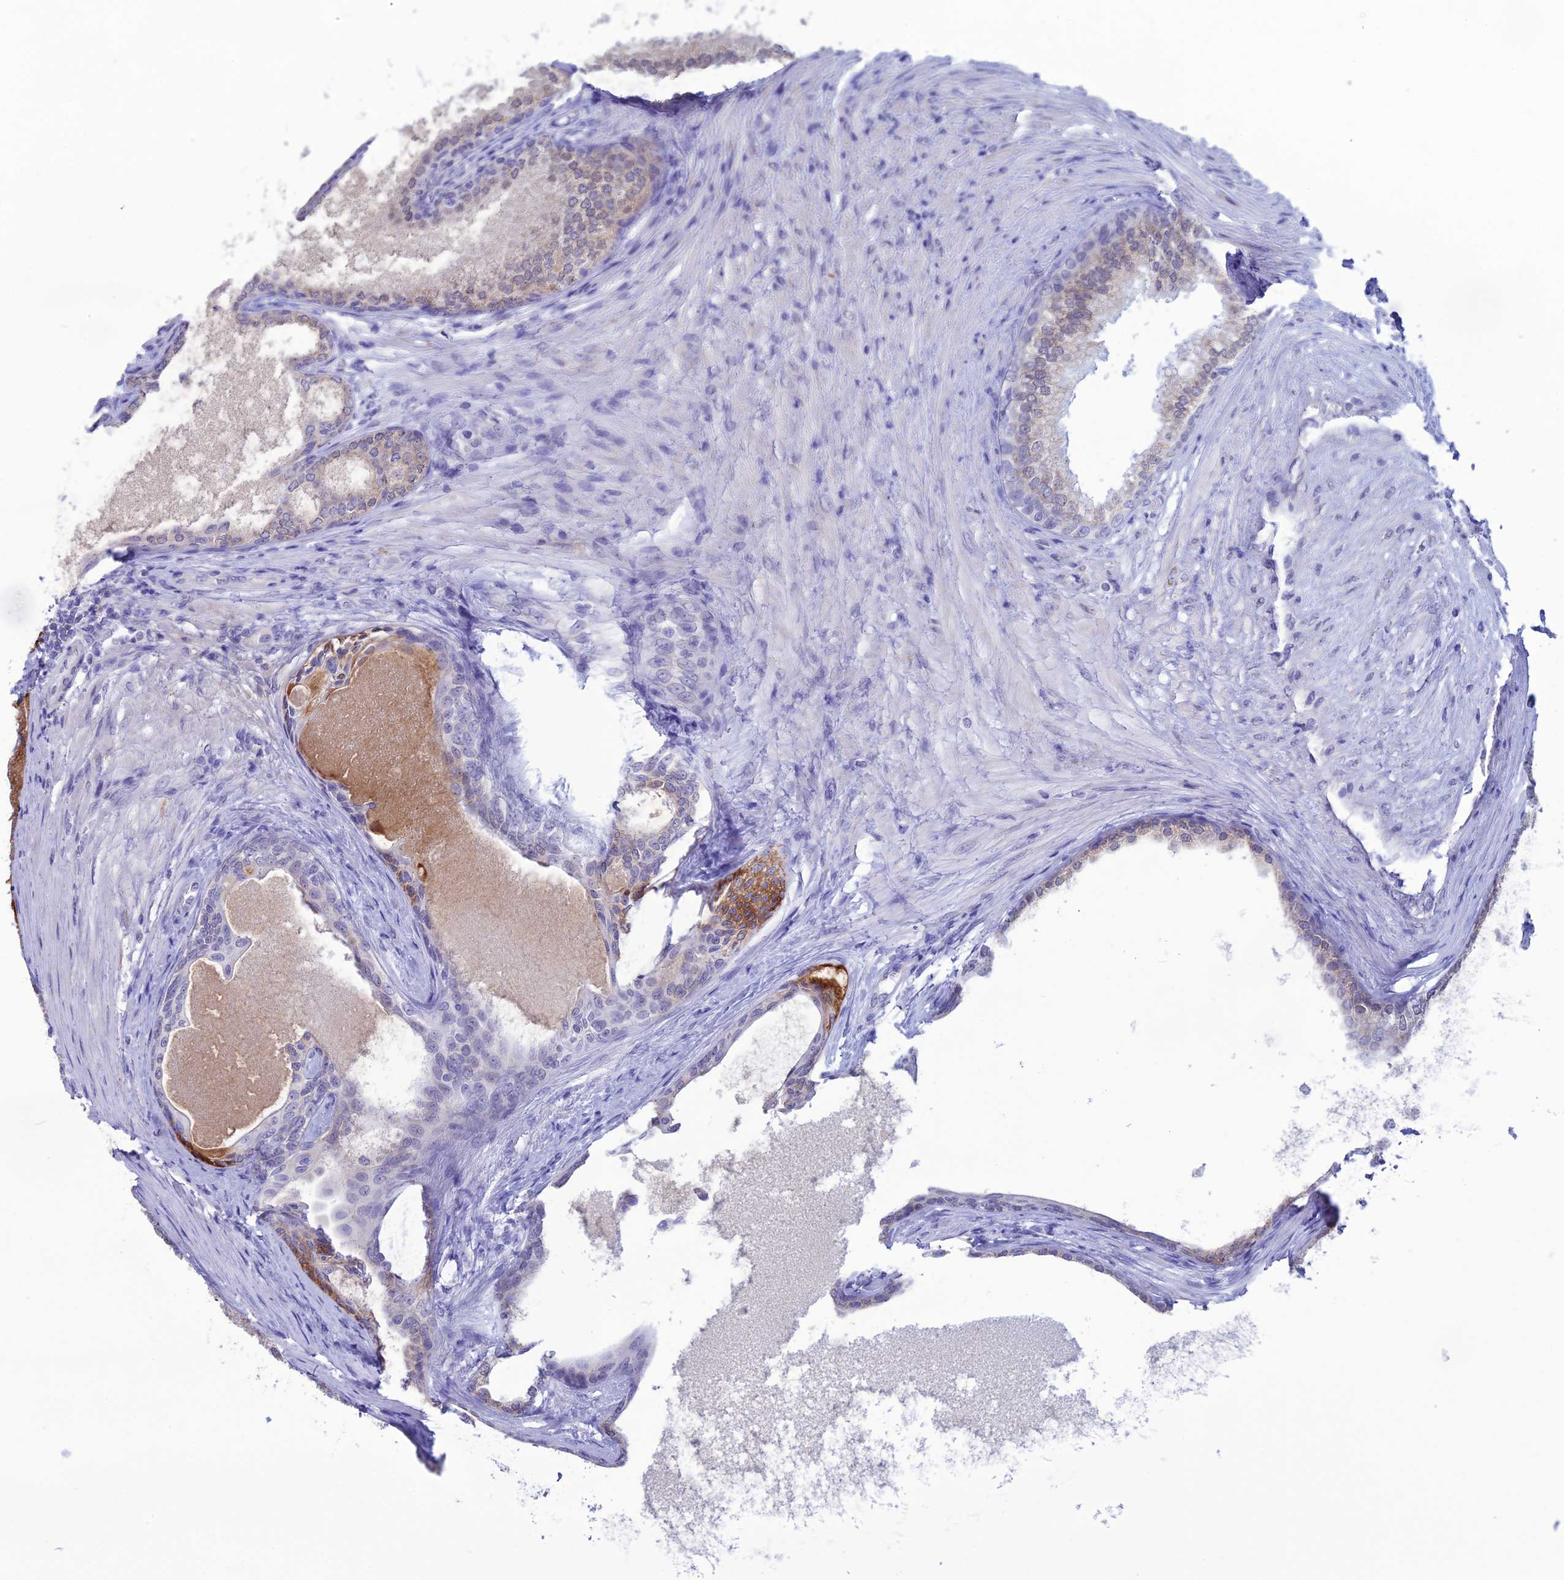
{"staining": {"intensity": "moderate", "quantity": "<25%", "location": "cytoplasmic/membranous"}, "tissue": "prostate", "cell_type": "Glandular cells", "image_type": "normal", "snomed": [{"axis": "morphology", "description": "Normal tissue, NOS"}, {"axis": "topography", "description": "Prostate"}], "caption": "High-magnification brightfield microscopy of benign prostate stained with DAB (3,3'-diaminobenzidine) (brown) and counterstained with hematoxylin (blue). glandular cells exhibit moderate cytoplasmic/membranous positivity is identified in approximately<25% of cells. Nuclei are stained in blue.", "gene": "CFAP210", "patient": {"sex": "male", "age": 76}}